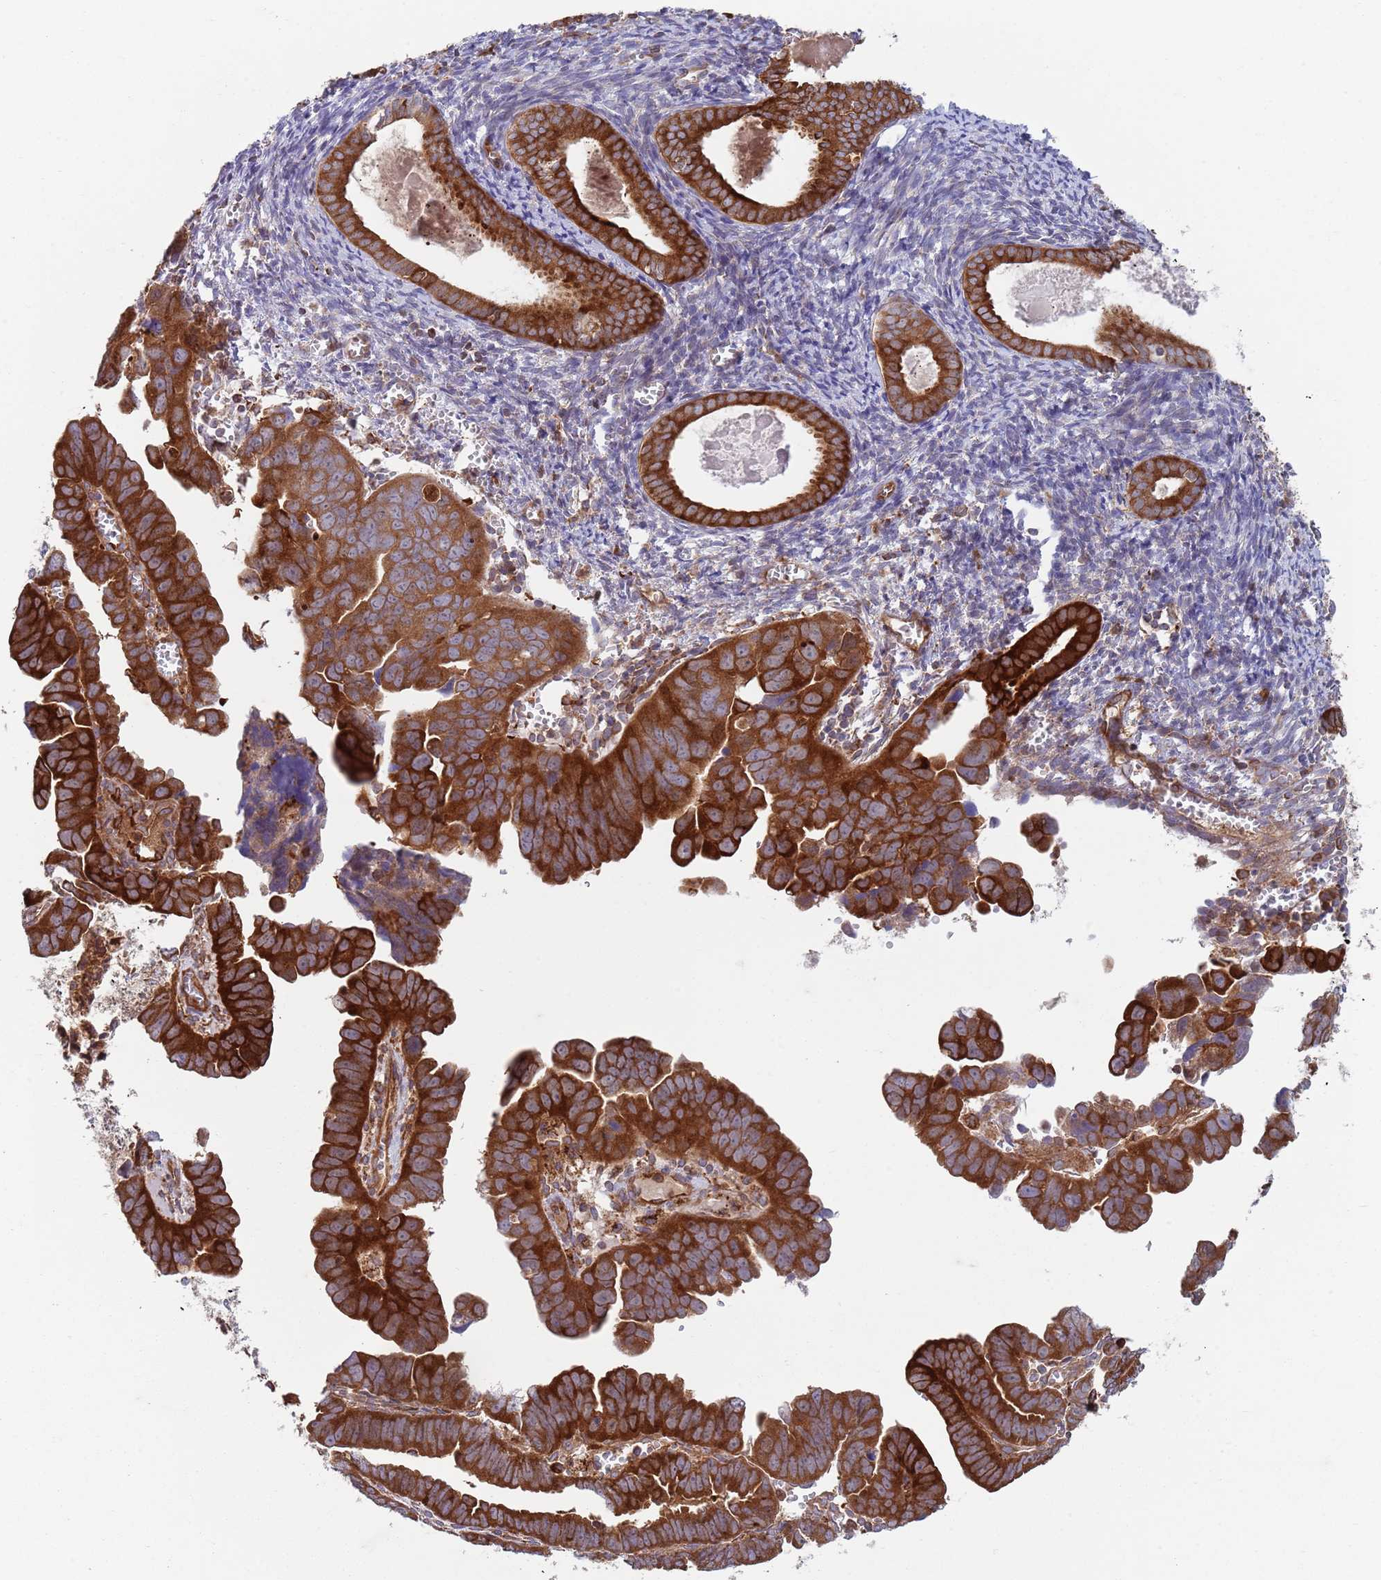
{"staining": {"intensity": "strong", "quantity": ">75%", "location": "cytoplasmic/membranous"}, "tissue": "endometrial cancer", "cell_type": "Tumor cells", "image_type": "cancer", "snomed": [{"axis": "morphology", "description": "Adenocarcinoma, NOS"}, {"axis": "topography", "description": "Endometrium"}], "caption": "This is a micrograph of immunohistochemistry staining of endometrial cancer, which shows strong expression in the cytoplasmic/membranous of tumor cells.", "gene": "ZMYM5", "patient": {"sex": "female", "age": 75}}